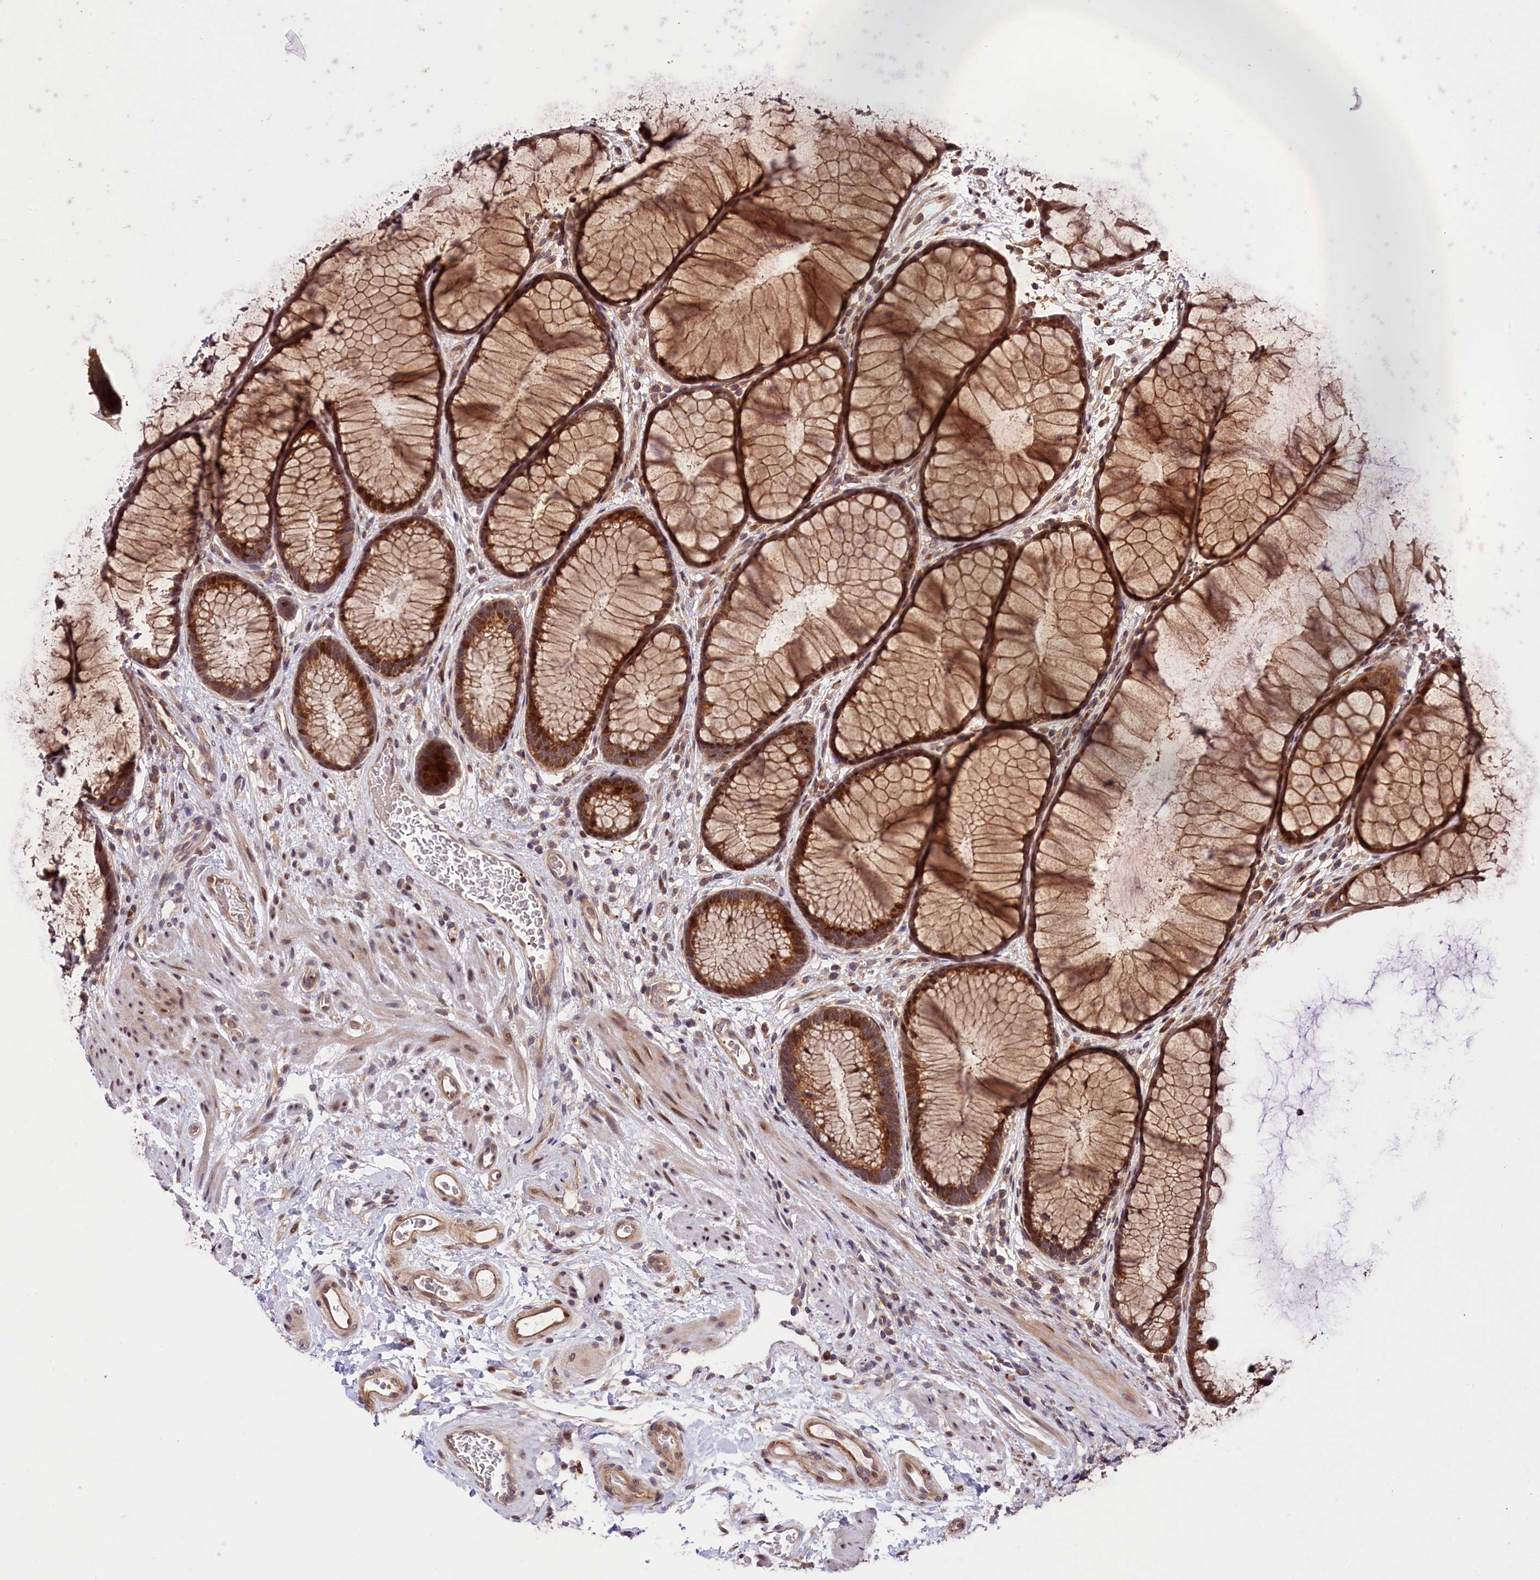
{"staining": {"intensity": "weak", "quantity": "25%-75%", "location": "cytoplasmic/membranous"}, "tissue": "colon", "cell_type": "Endothelial cells", "image_type": "normal", "snomed": [{"axis": "morphology", "description": "Normal tissue, NOS"}, {"axis": "topography", "description": "Colon"}], "caption": "About 25%-75% of endothelial cells in benign human colon demonstrate weak cytoplasmic/membranous protein expression as visualized by brown immunohistochemical staining.", "gene": "CACNA1H", "patient": {"sex": "female", "age": 82}}